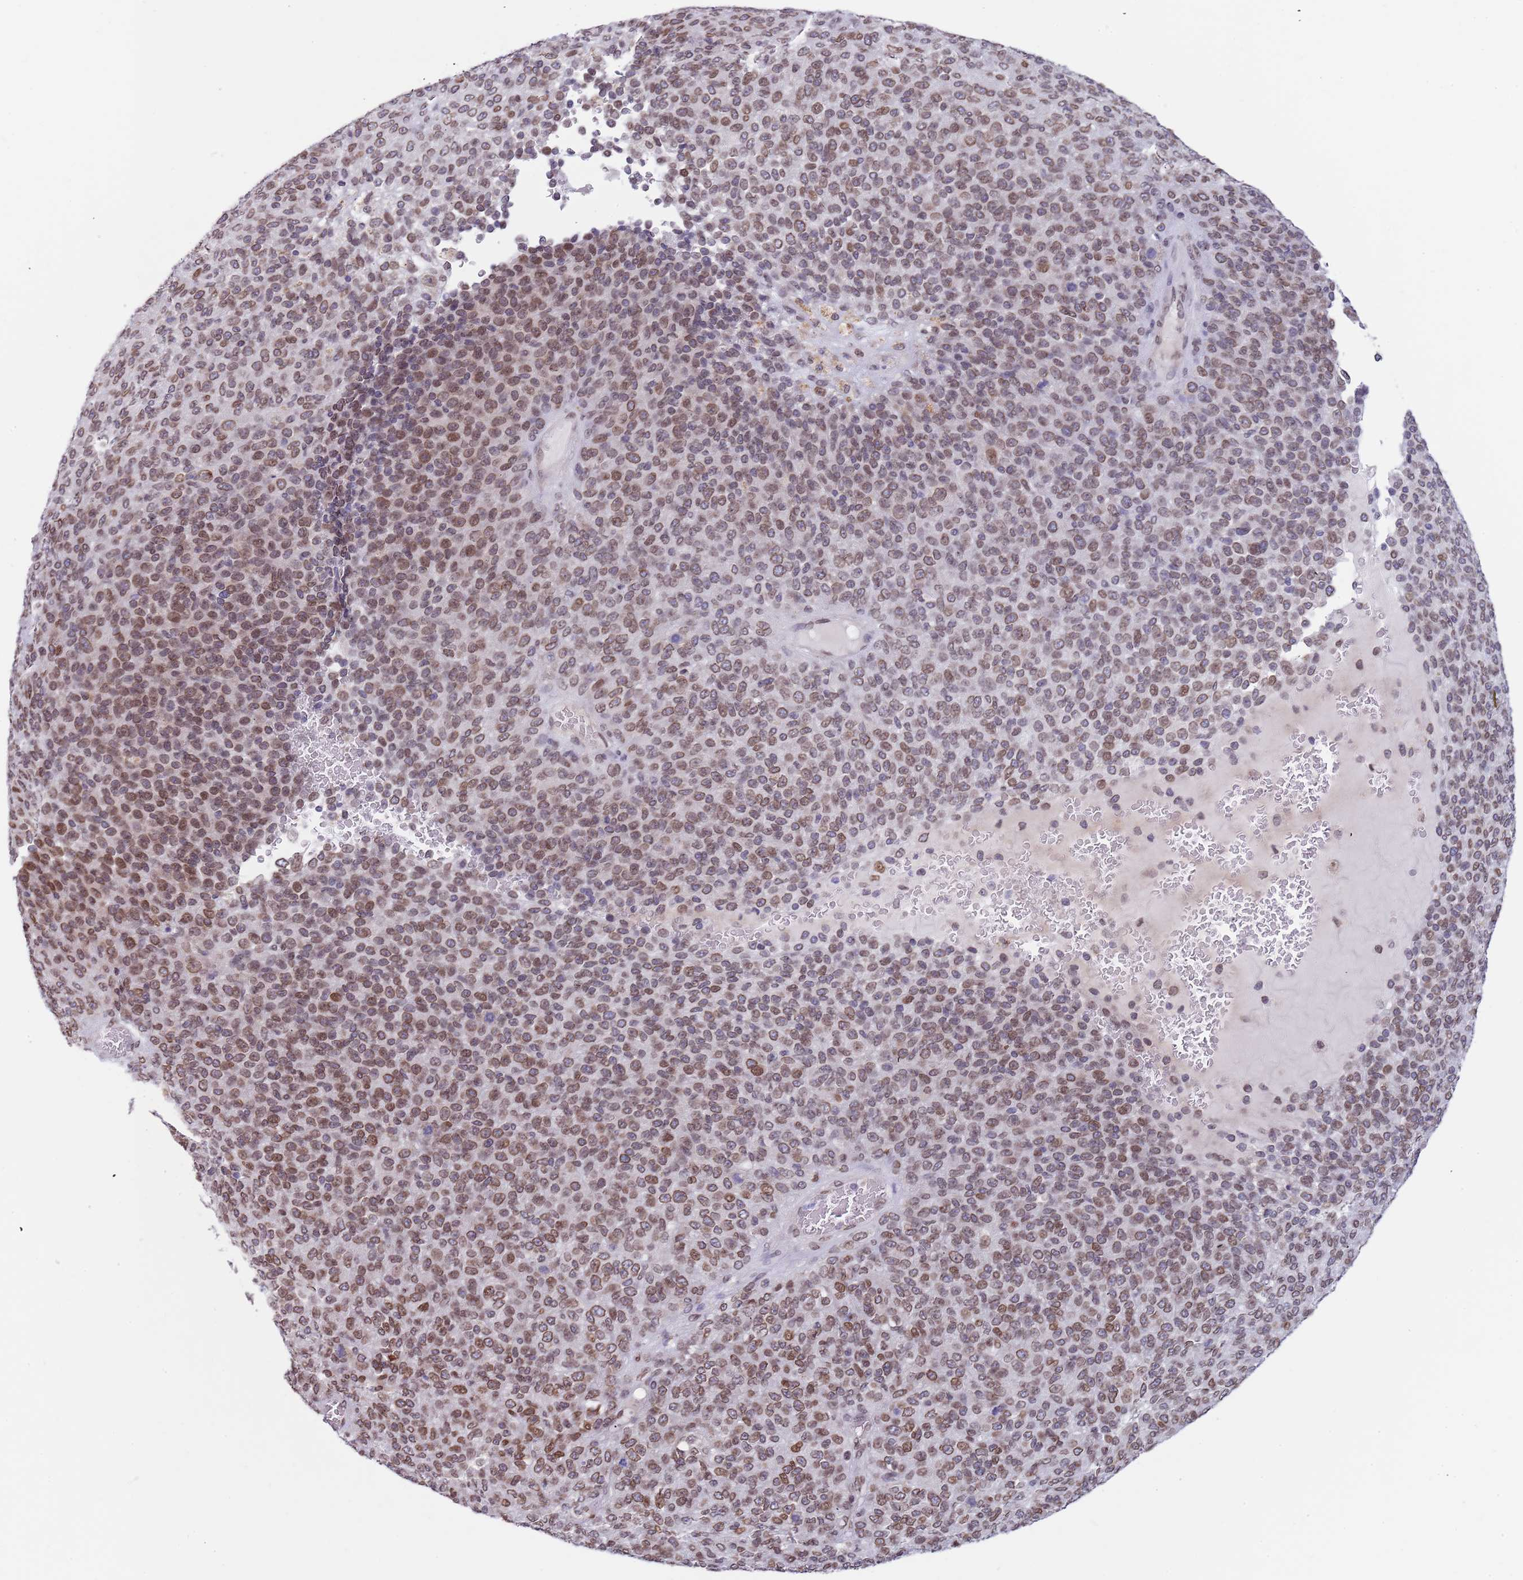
{"staining": {"intensity": "moderate", "quantity": ">75%", "location": "cytoplasmic/membranous,nuclear"}, "tissue": "melanoma", "cell_type": "Tumor cells", "image_type": "cancer", "snomed": [{"axis": "morphology", "description": "Malignant melanoma, Metastatic site"}, {"axis": "topography", "description": "Brain"}], "caption": "A high-resolution image shows immunohistochemistry (IHC) staining of melanoma, which shows moderate cytoplasmic/membranous and nuclear staining in about >75% of tumor cells.", "gene": "KLHDC2", "patient": {"sex": "female", "age": 56}}